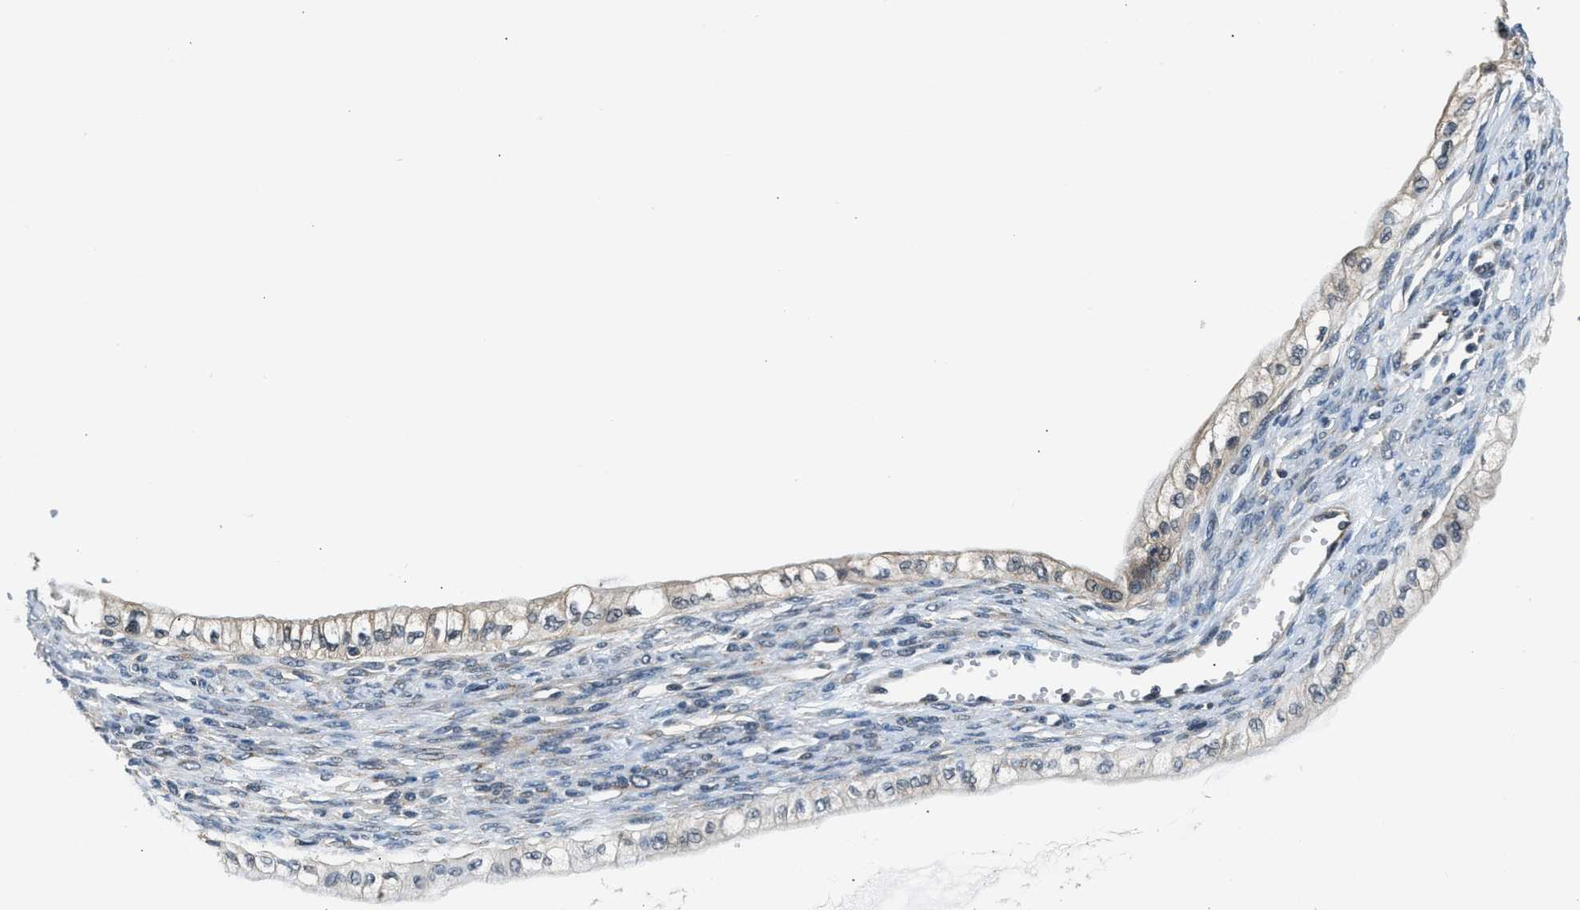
{"staining": {"intensity": "weak", "quantity": "<25%", "location": "cytoplasmic/membranous"}, "tissue": "ovarian cancer", "cell_type": "Tumor cells", "image_type": "cancer", "snomed": [{"axis": "morphology", "description": "Cystadenocarcinoma, mucinous, NOS"}, {"axis": "topography", "description": "Ovary"}], "caption": "Tumor cells are negative for protein expression in human ovarian cancer. The staining is performed using DAB (3,3'-diaminobenzidine) brown chromogen with nuclei counter-stained in using hematoxylin.", "gene": "MTMR1", "patient": {"sex": "female", "age": 57}}